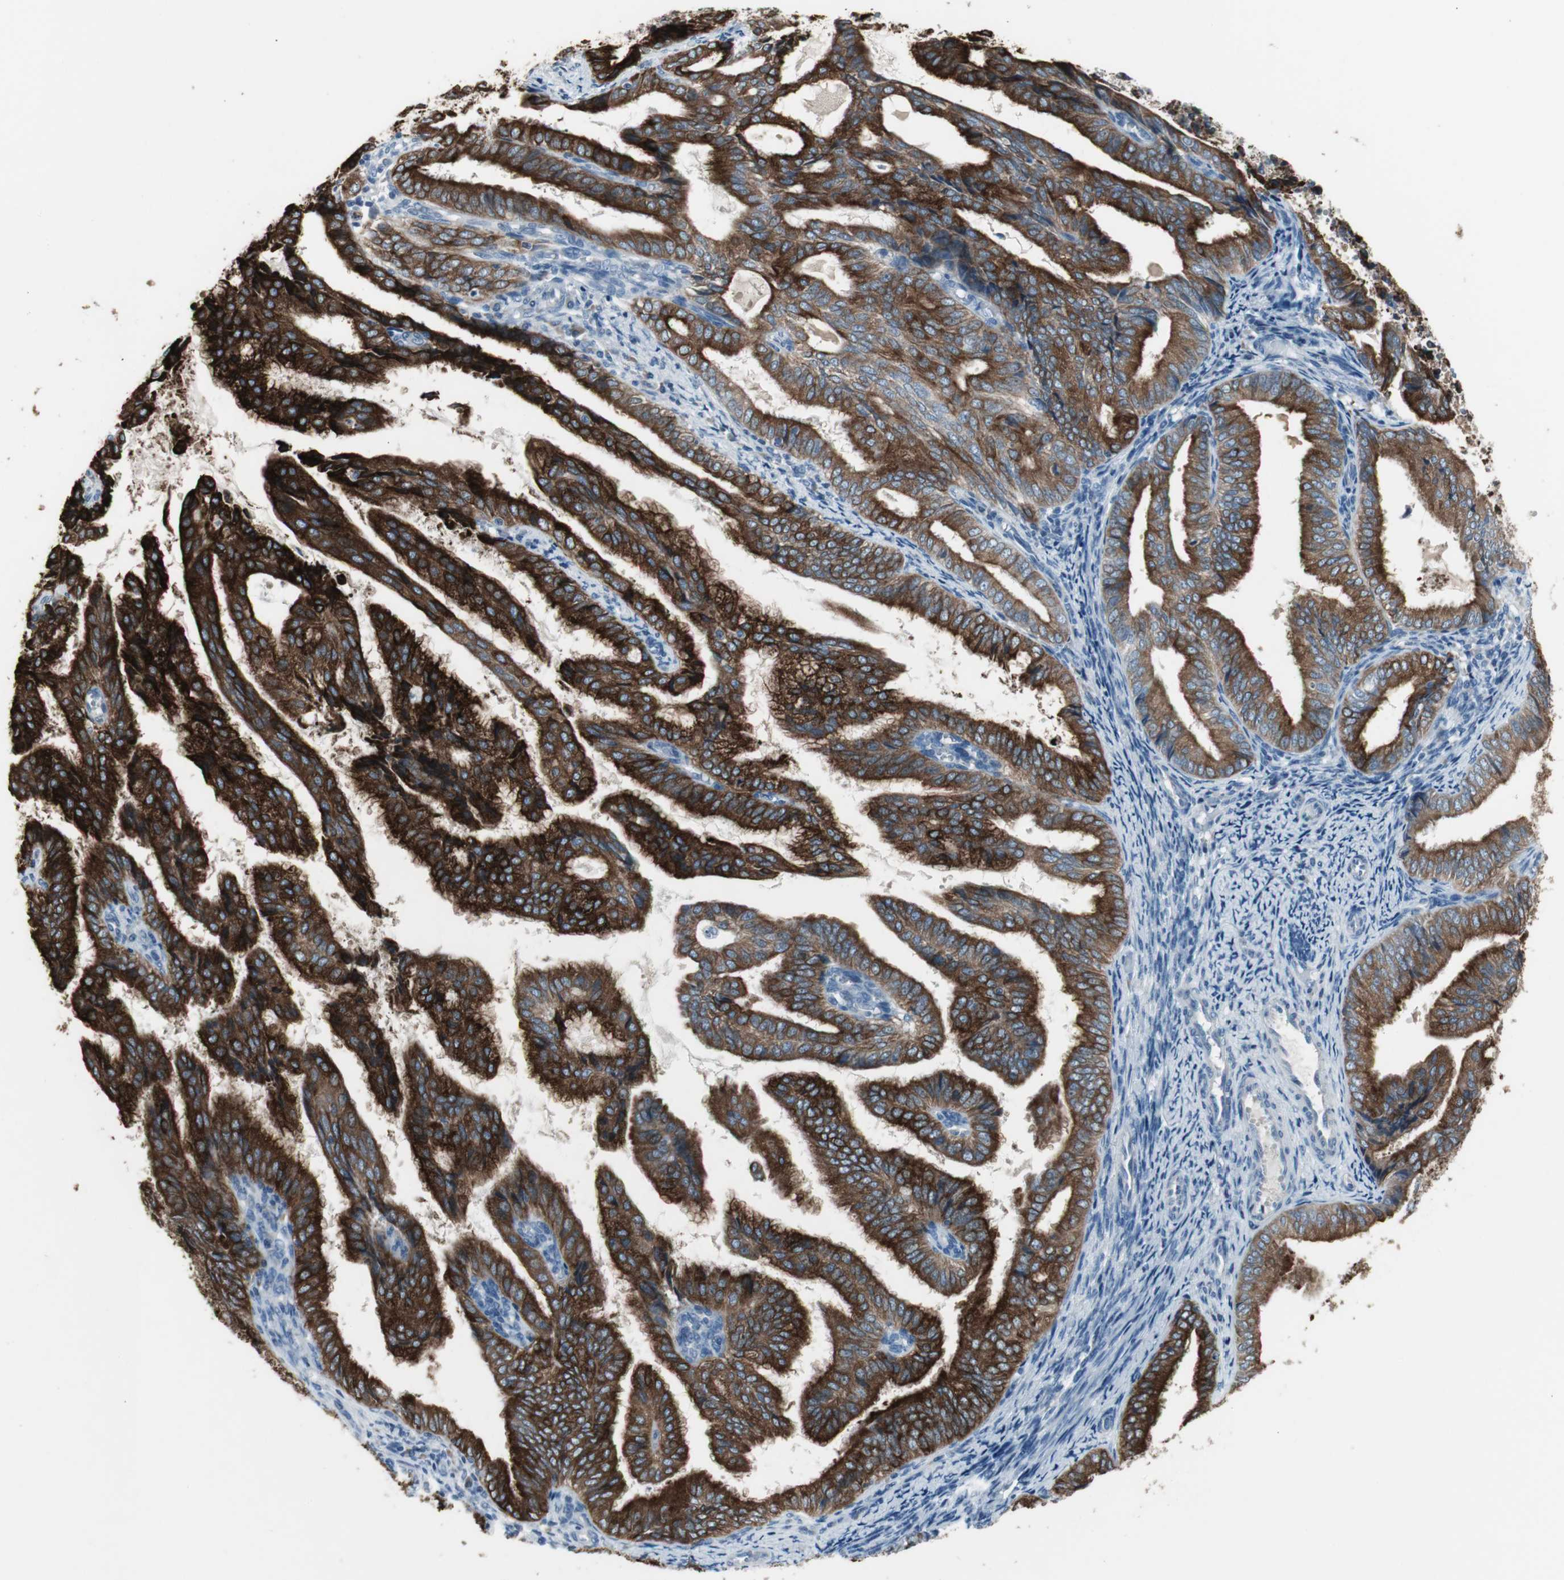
{"staining": {"intensity": "strong", "quantity": ">75%", "location": "cytoplasmic/membranous"}, "tissue": "endometrial cancer", "cell_type": "Tumor cells", "image_type": "cancer", "snomed": [{"axis": "morphology", "description": "Adenocarcinoma, NOS"}, {"axis": "topography", "description": "Endometrium"}], "caption": "Protein staining of endometrial adenocarcinoma tissue demonstrates strong cytoplasmic/membranous positivity in about >75% of tumor cells.", "gene": "AGR2", "patient": {"sex": "female", "age": 58}}